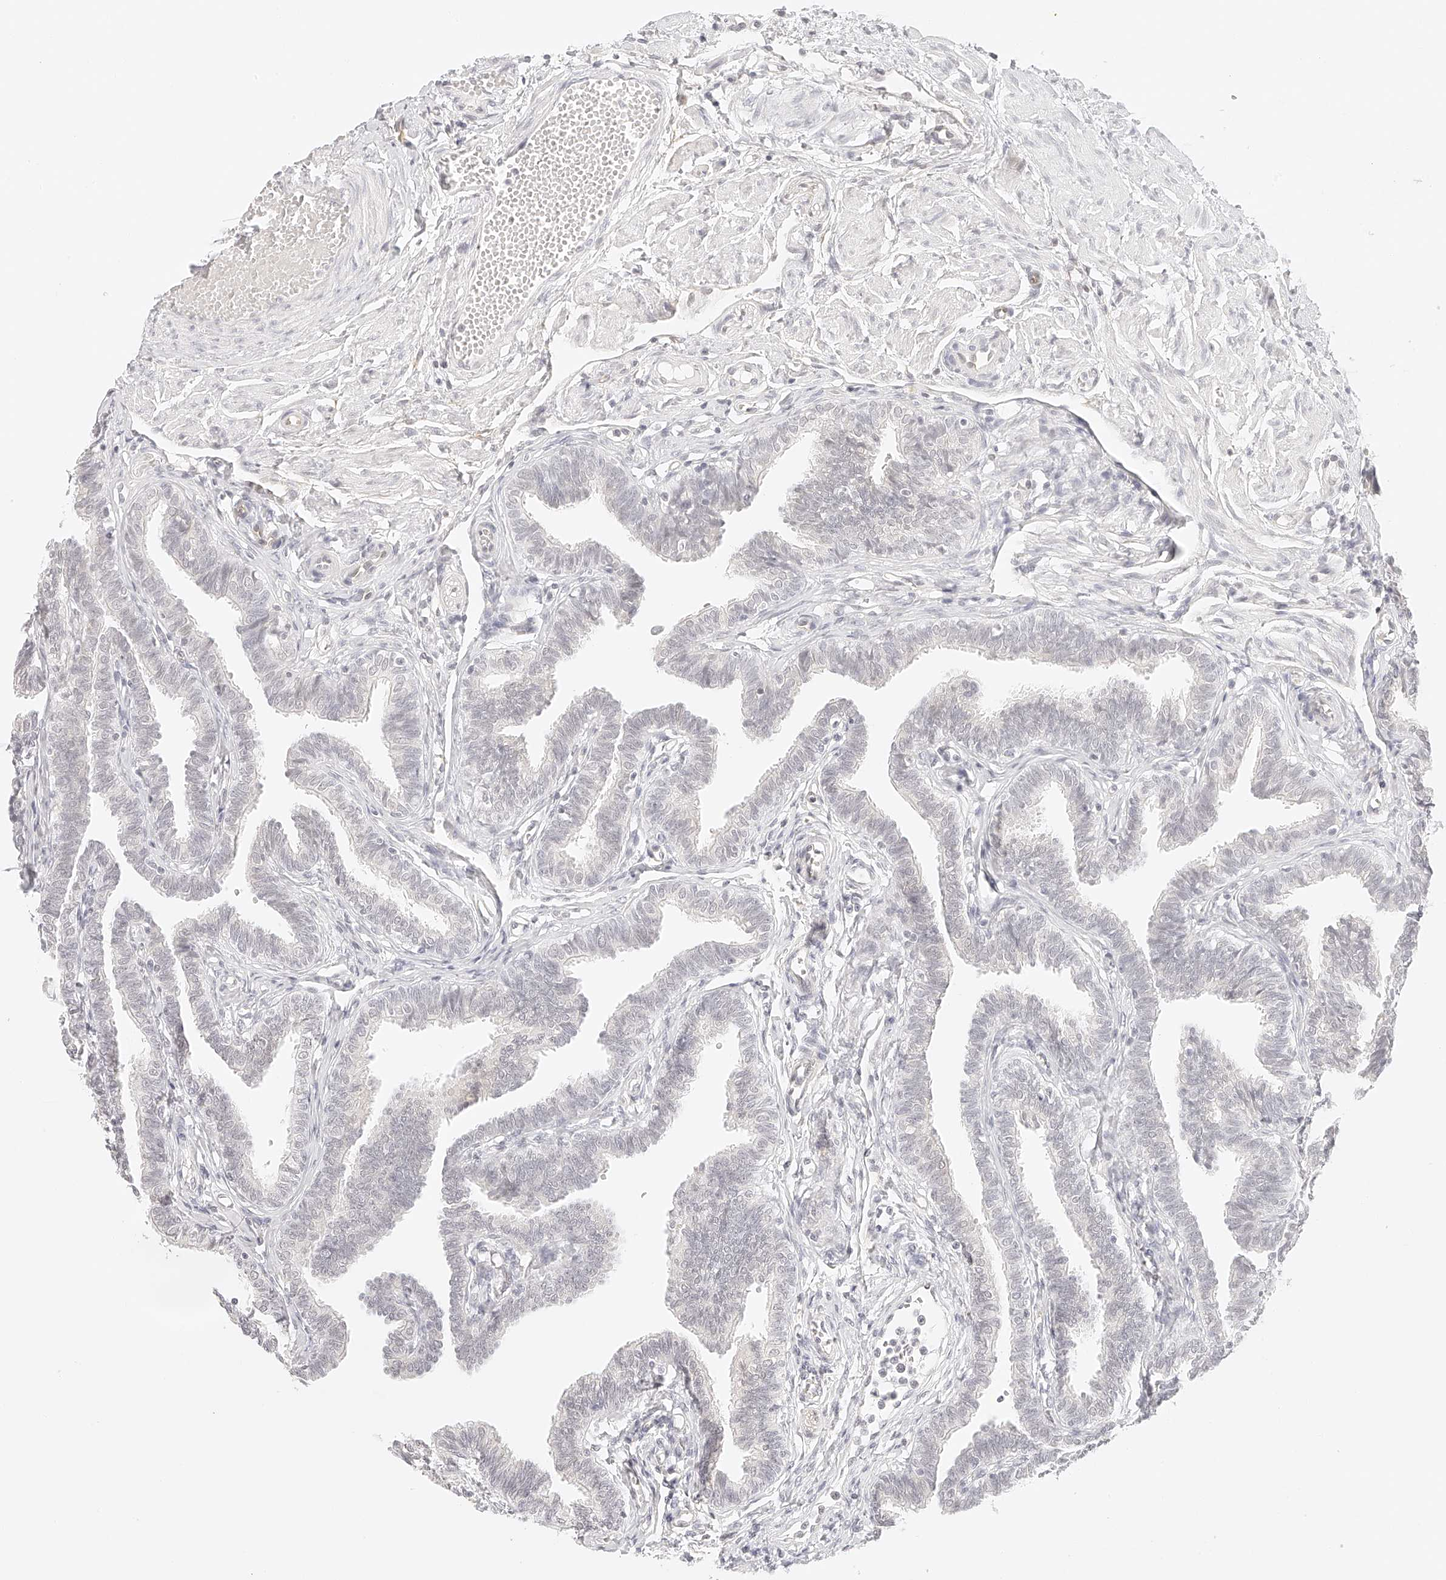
{"staining": {"intensity": "negative", "quantity": "none", "location": "none"}, "tissue": "fallopian tube", "cell_type": "Glandular cells", "image_type": "normal", "snomed": [{"axis": "morphology", "description": "Normal tissue, NOS"}, {"axis": "topography", "description": "Fallopian tube"}, {"axis": "topography", "description": "Ovary"}], "caption": "There is no significant staining in glandular cells of fallopian tube. The staining is performed using DAB (3,3'-diaminobenzidine) brown chromogen with nuclei counter-stained in using hematoxylin.", "gene": "ZFP69", "patient": {"sex": "female", "age": 23}}